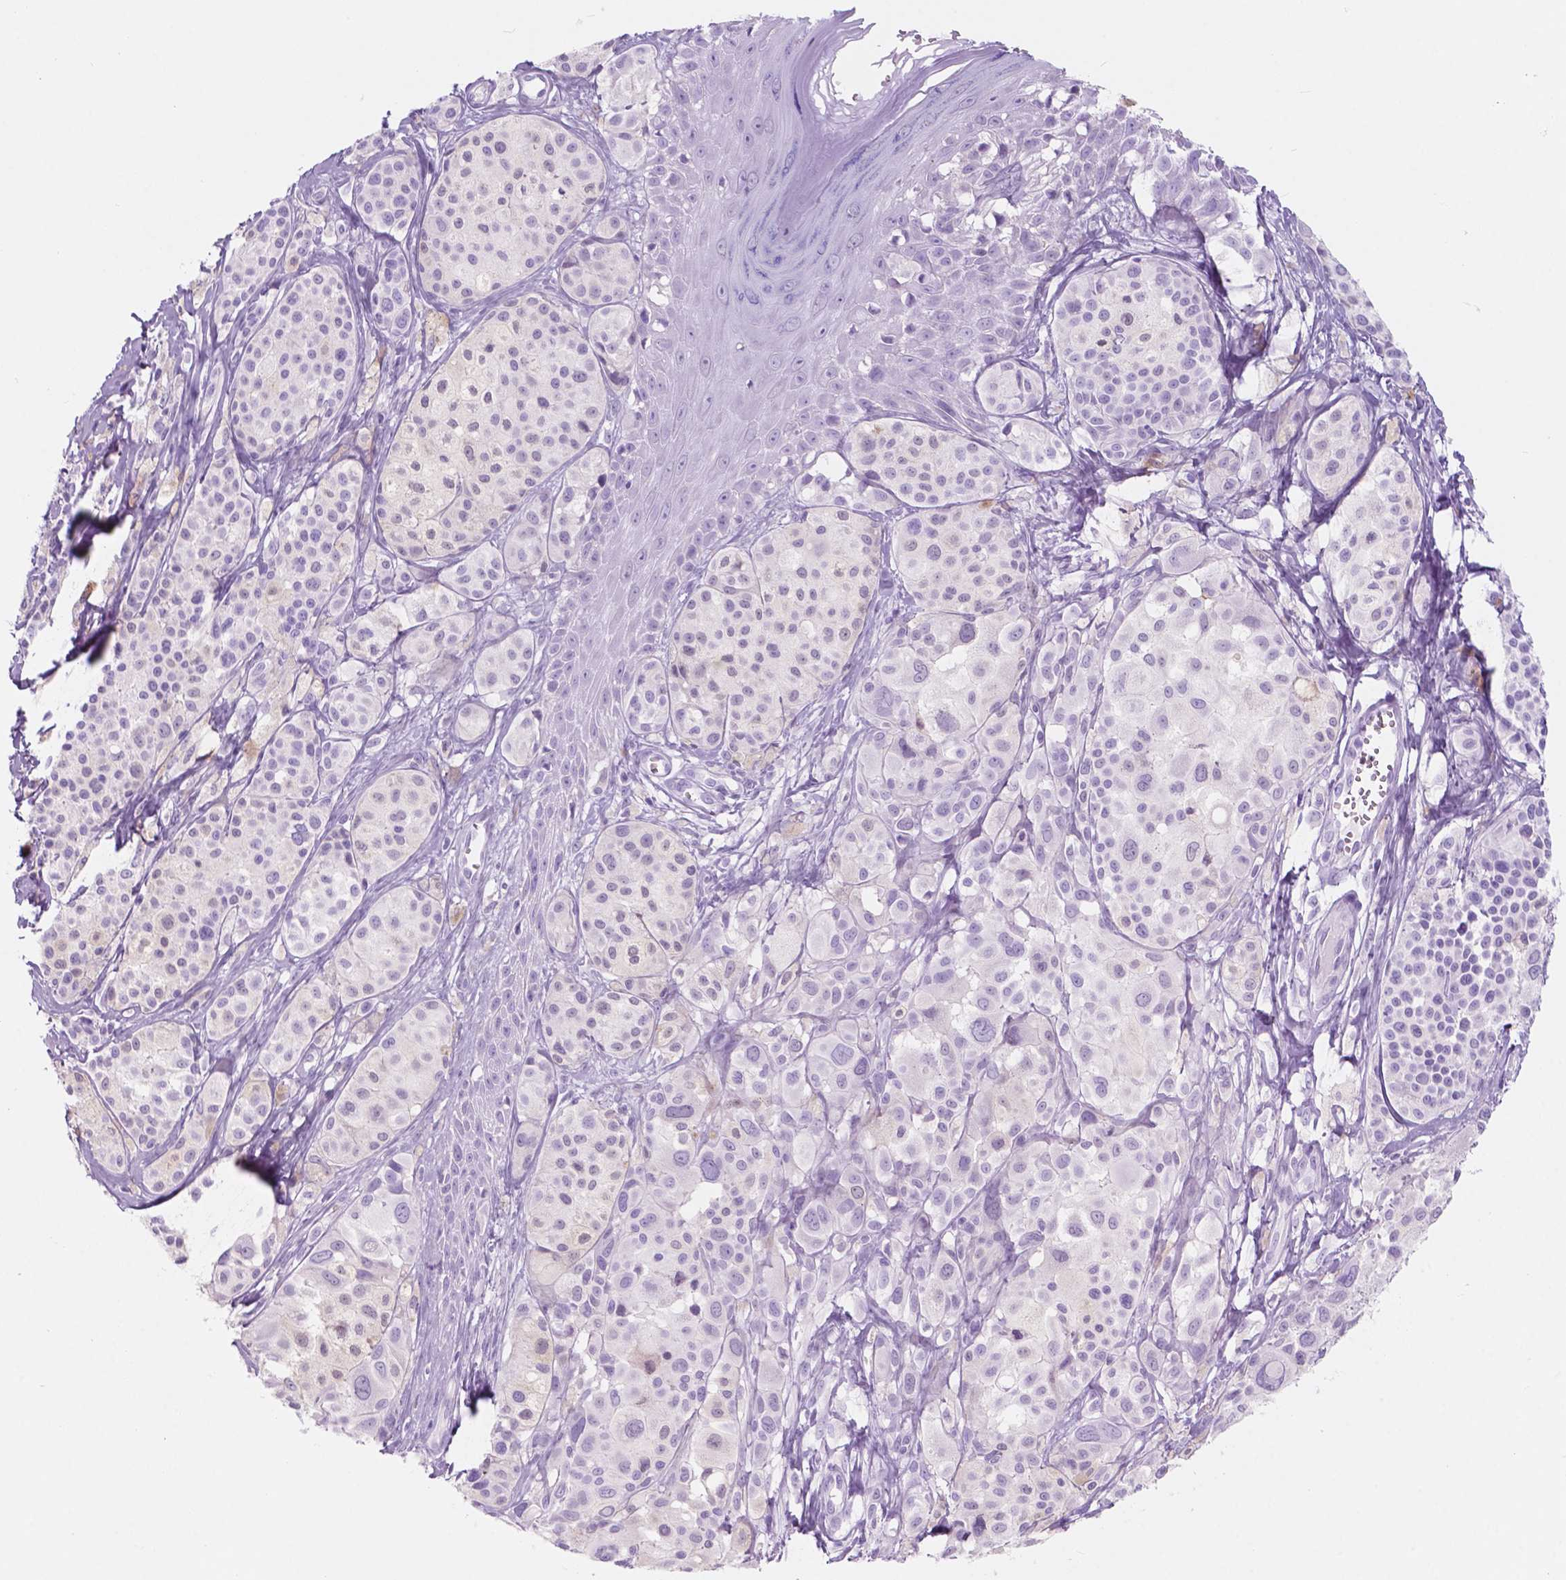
{"staining": {"intensity": "negative", "quantity": "none", "location": "none"}, "tissue": "melanoma", "cell_type": "Tumor cells", "image_type": "cancer", "snomed": [{"axis": "morphology", "description": "Malignant melanoma, NOS"}, {"axis": "topography", "description": "Skin"}], "caption": "The photomicrograph displays no significant staining in tumor cells of melanoma. Nuclei are stained in blue.", "gene": "CUZD1", "patient": {"sex": "male", "age": 77}}